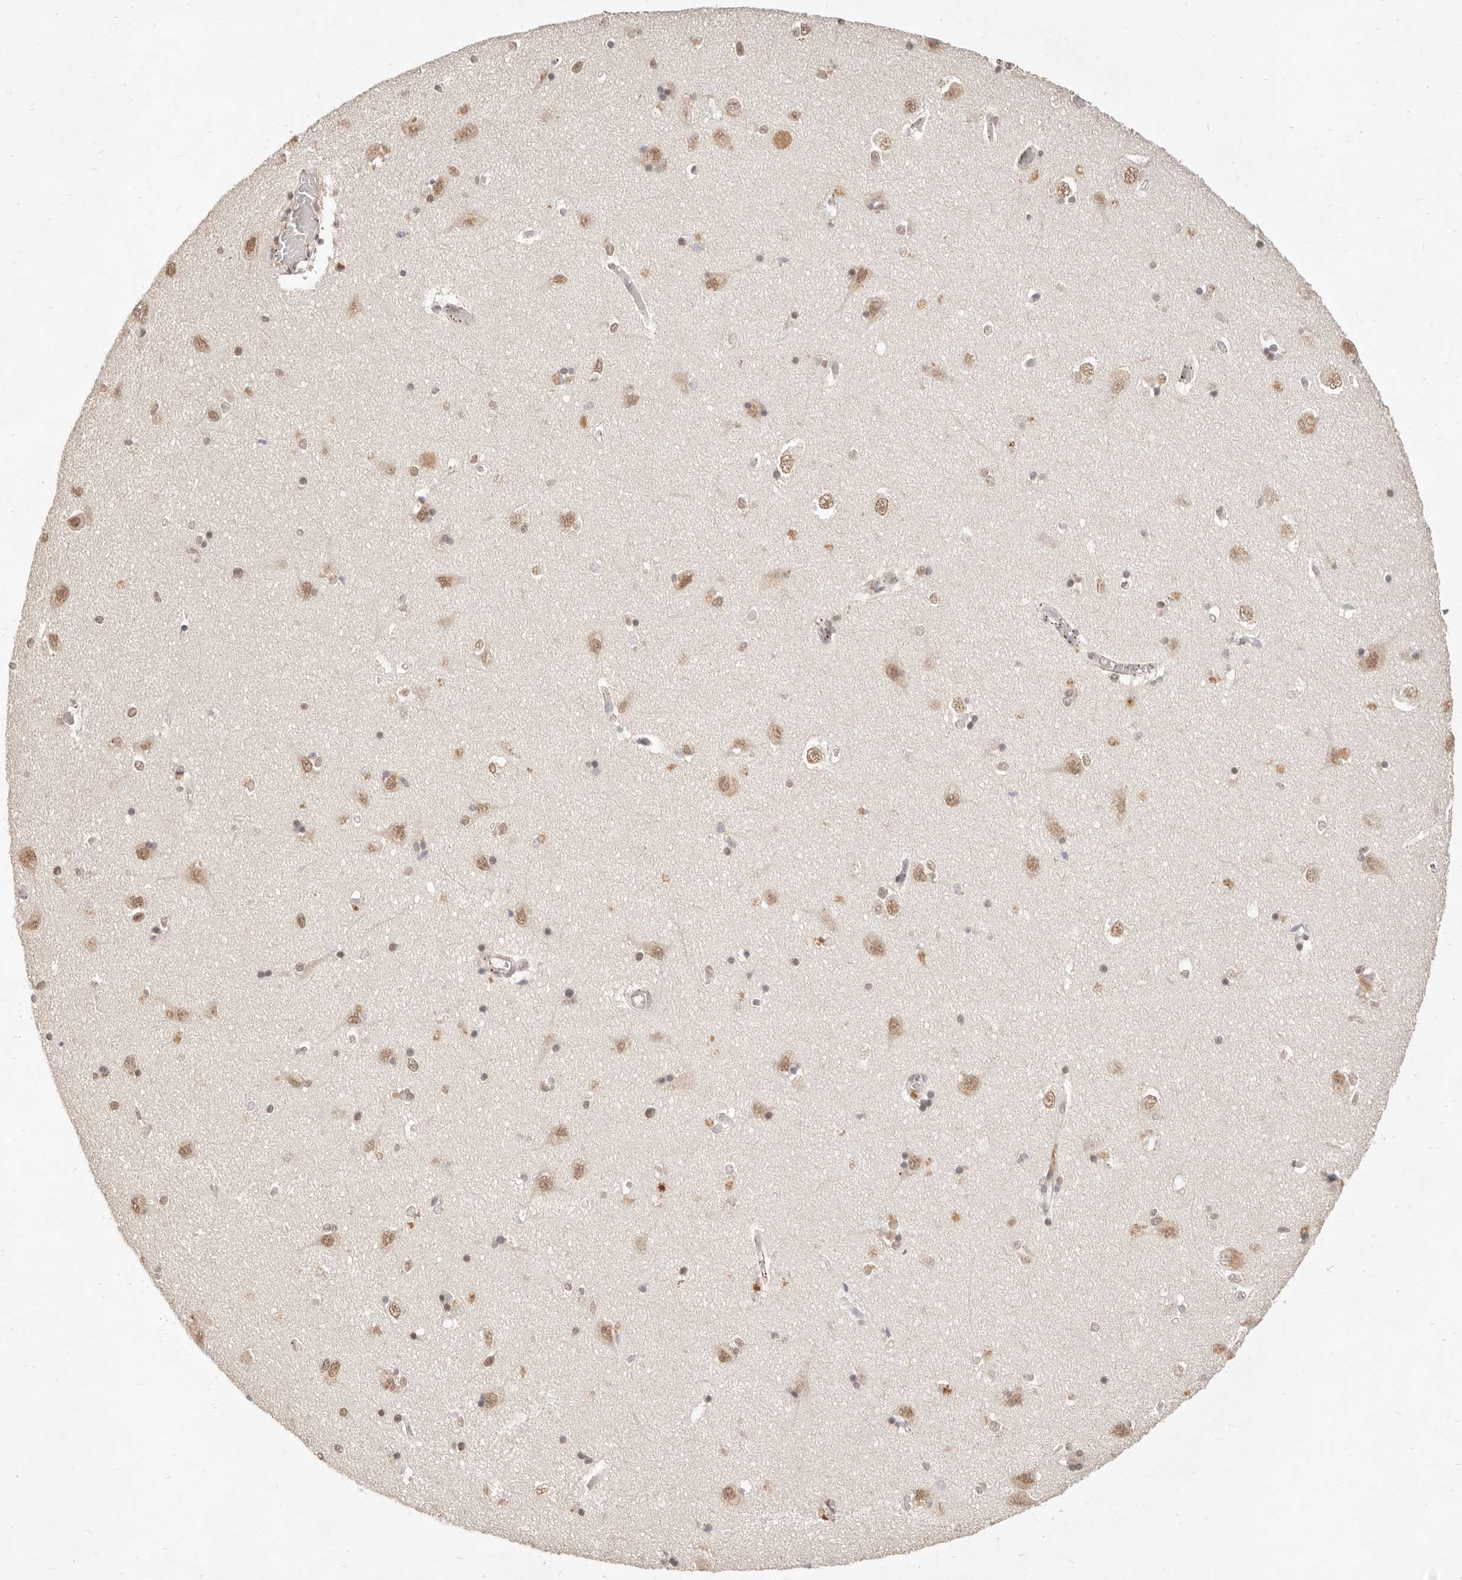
{"staining": {"intensity": "weak", "quantity": "25%-75%", "location": "nuclear"}, "tissue": "hippocampus", "cell_type": "Glial cells", "image_type": "normal", "snomed": [{"axis": "morphology", "description": "Normal tissue, NOS"}, {"axis": "topography", "description": "Hippocampus"}], "caption": "DAB immunohistochemical staining of normal human hippocampus demonstrates weak nuclear protein expression in about 25%-75% of glial cells. (IHC, brightfield microscopy, high magnification).", "gene": "MEP1A", "patient": {"sex": "male", "age": 45}}